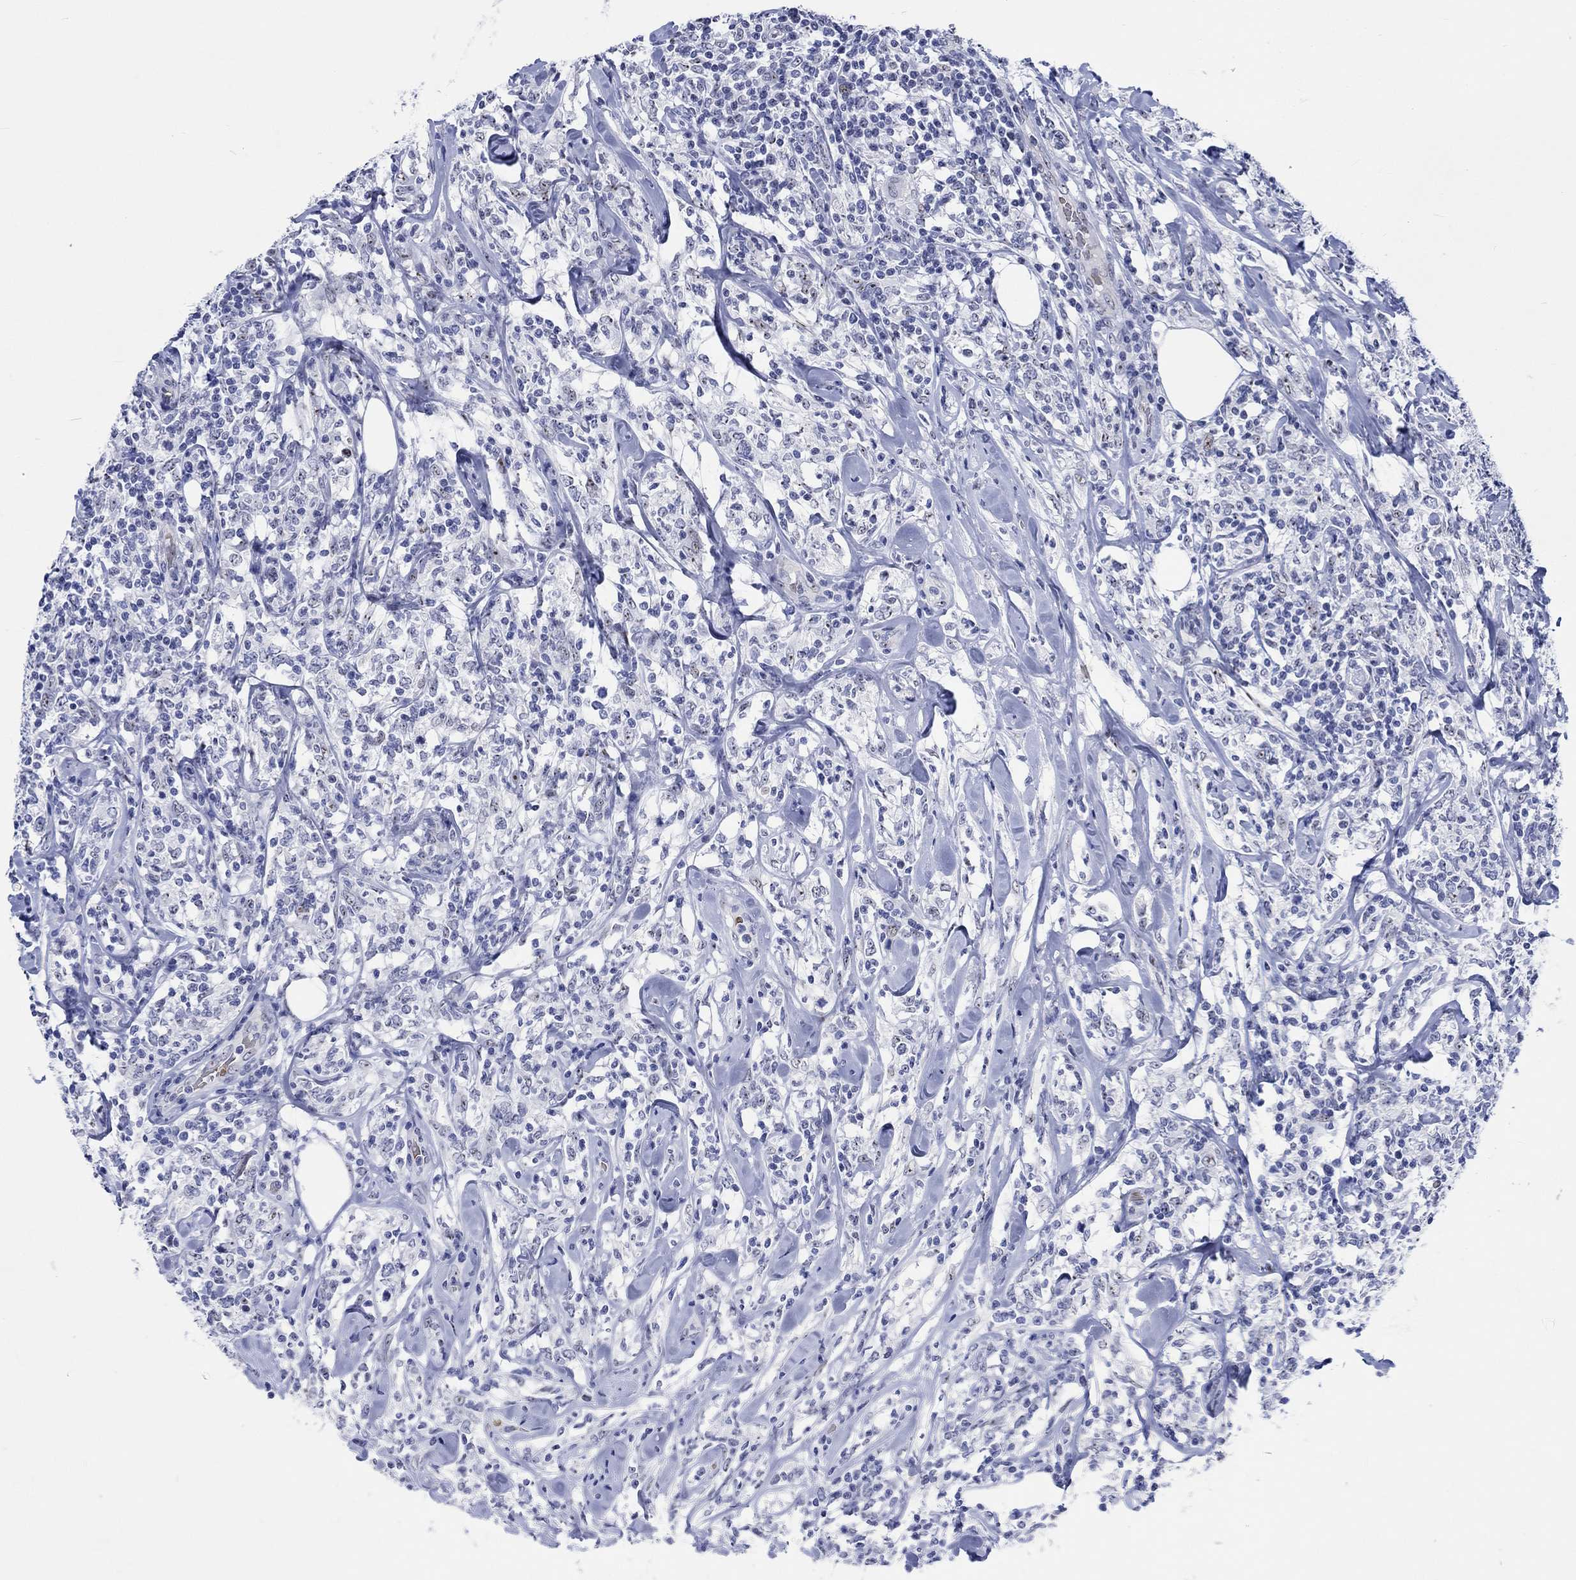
{"staining": {"intensity": "negative", "quantity": "none", "location": "none"}, "tissue": "lymphoma", "cell_type": "Tumor cells", "image_type": "cancer", "snomed": [{"axis": "morphology", "description": "Malignant lymphoma, non-Hodgkin's type, High grade"}, {"axis": "topography", "description": "Lymph node"}], "caption": "Immunohistochemistry (IHC) of lymphoma demonstrates no staining in tumor cells.", "gene": "ZNF446", "patient": {"sex": "female", "age": 84}}